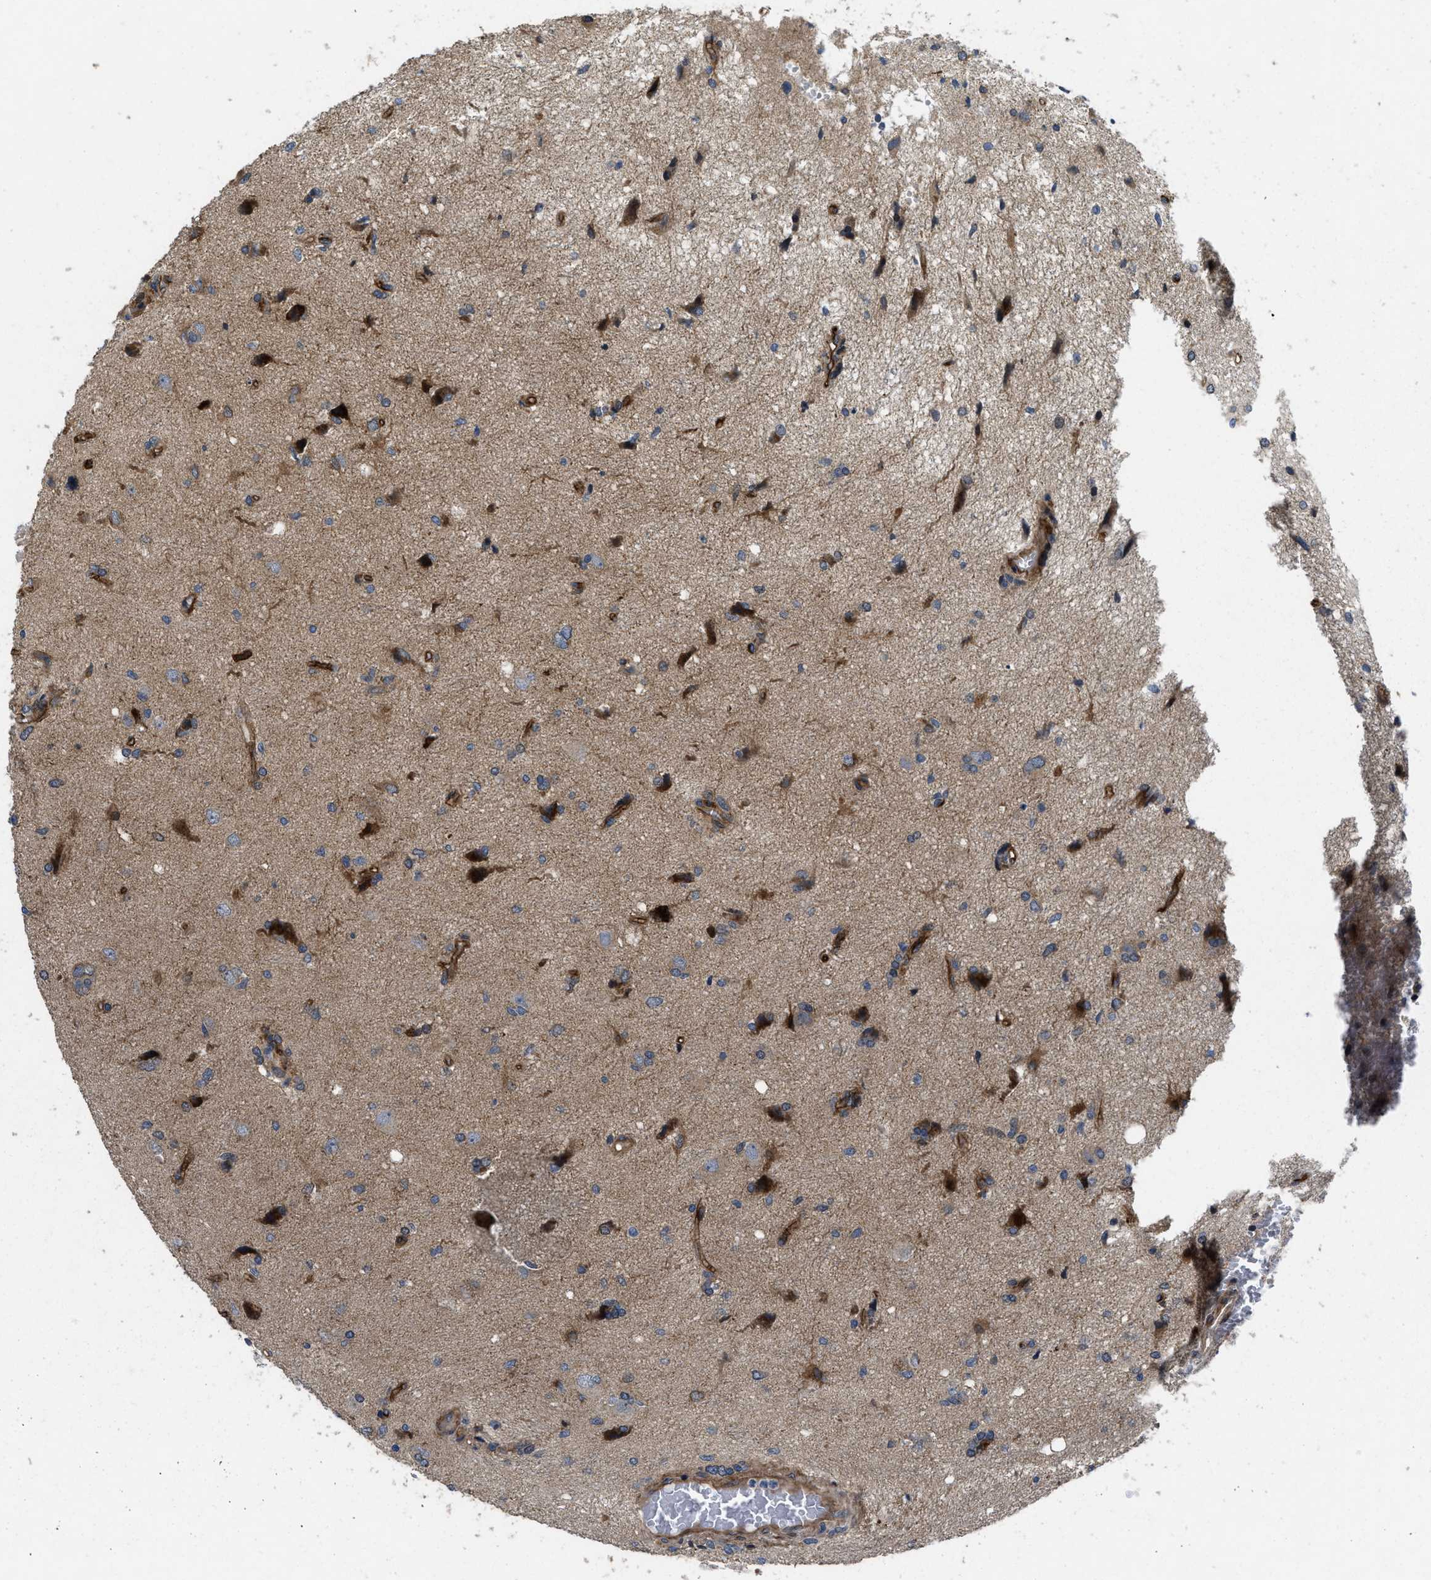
{"staining": {"intensity": "moderate", "quantity": "<25%", "location": "cytoplasmic/membranous"}, "tissue": "glioma", "cell_type": "Tumor cells", "image_type": "cancer", "snomed": [{"axis": "morphology", "description": "Glioma, malignant, High grade"}, {"axis": "topography", "description": "Brain"}], "caption": "Malignant glioma (high-grade) was stained to show a protein in brown. There is low levels of moderate cytoplasmic/membranous expression in about <25% of tumor cells.", "gene": "HSPA12B", "patient": {"sex": "female", "age": 59}}